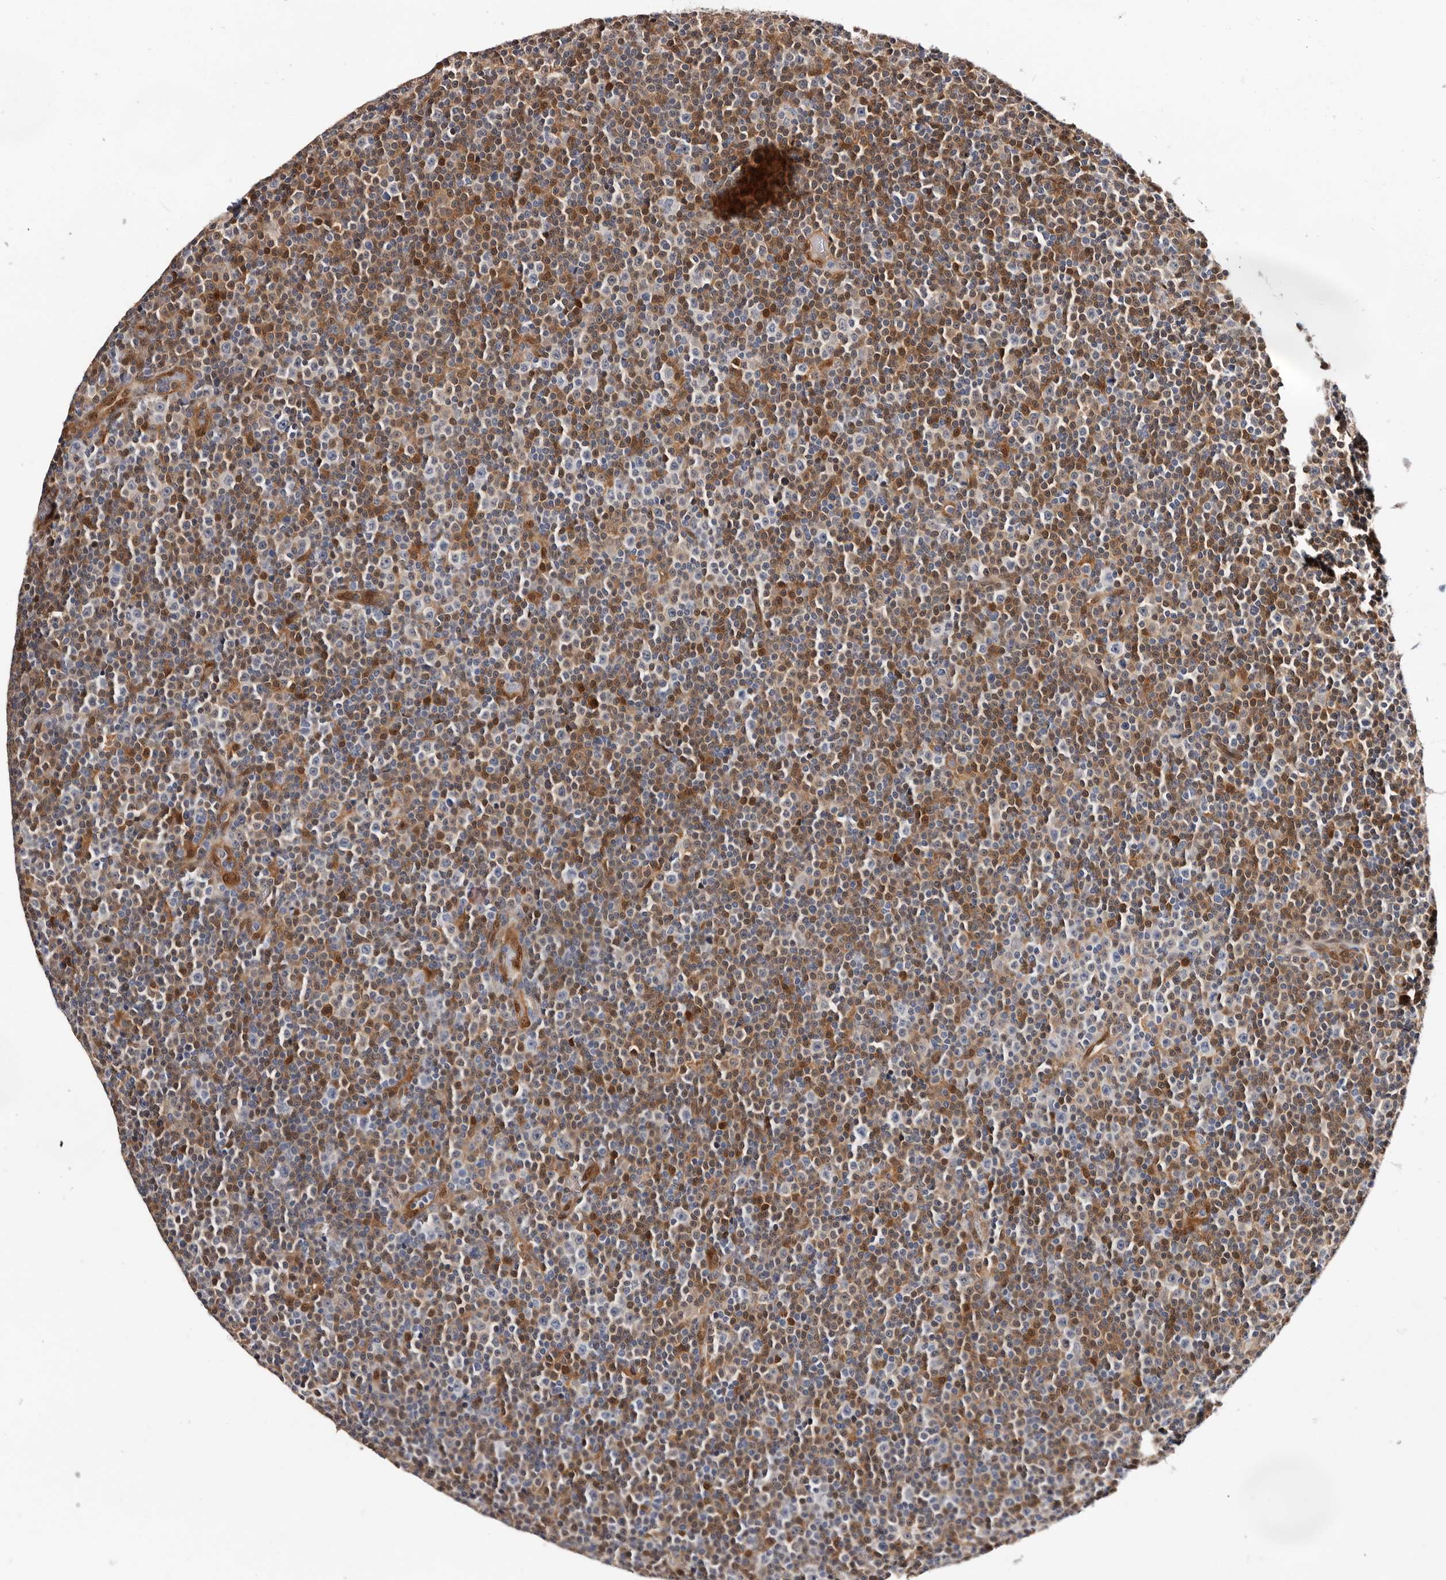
{"staining": {"intensity": "negative", "quantity": "none", "location": "none"}, "tissue": "lymphoma", "cell_type": "Tumor cells", "image_type": "cancer", "snomed": [{"axis": "morphology", "description": "Malignant lymphoma, non-Hodgkin's type, Low grade"}, {"axis": "topography", "description": "Lymph node"}], "caption": "Immunohistochemistry image of neoplastic tissue: lymphoma stained with DAB shows no significant protein expression in tumor cells.", "gene": "TP53I3", "patient": {"sex": "female", "age": 67}}